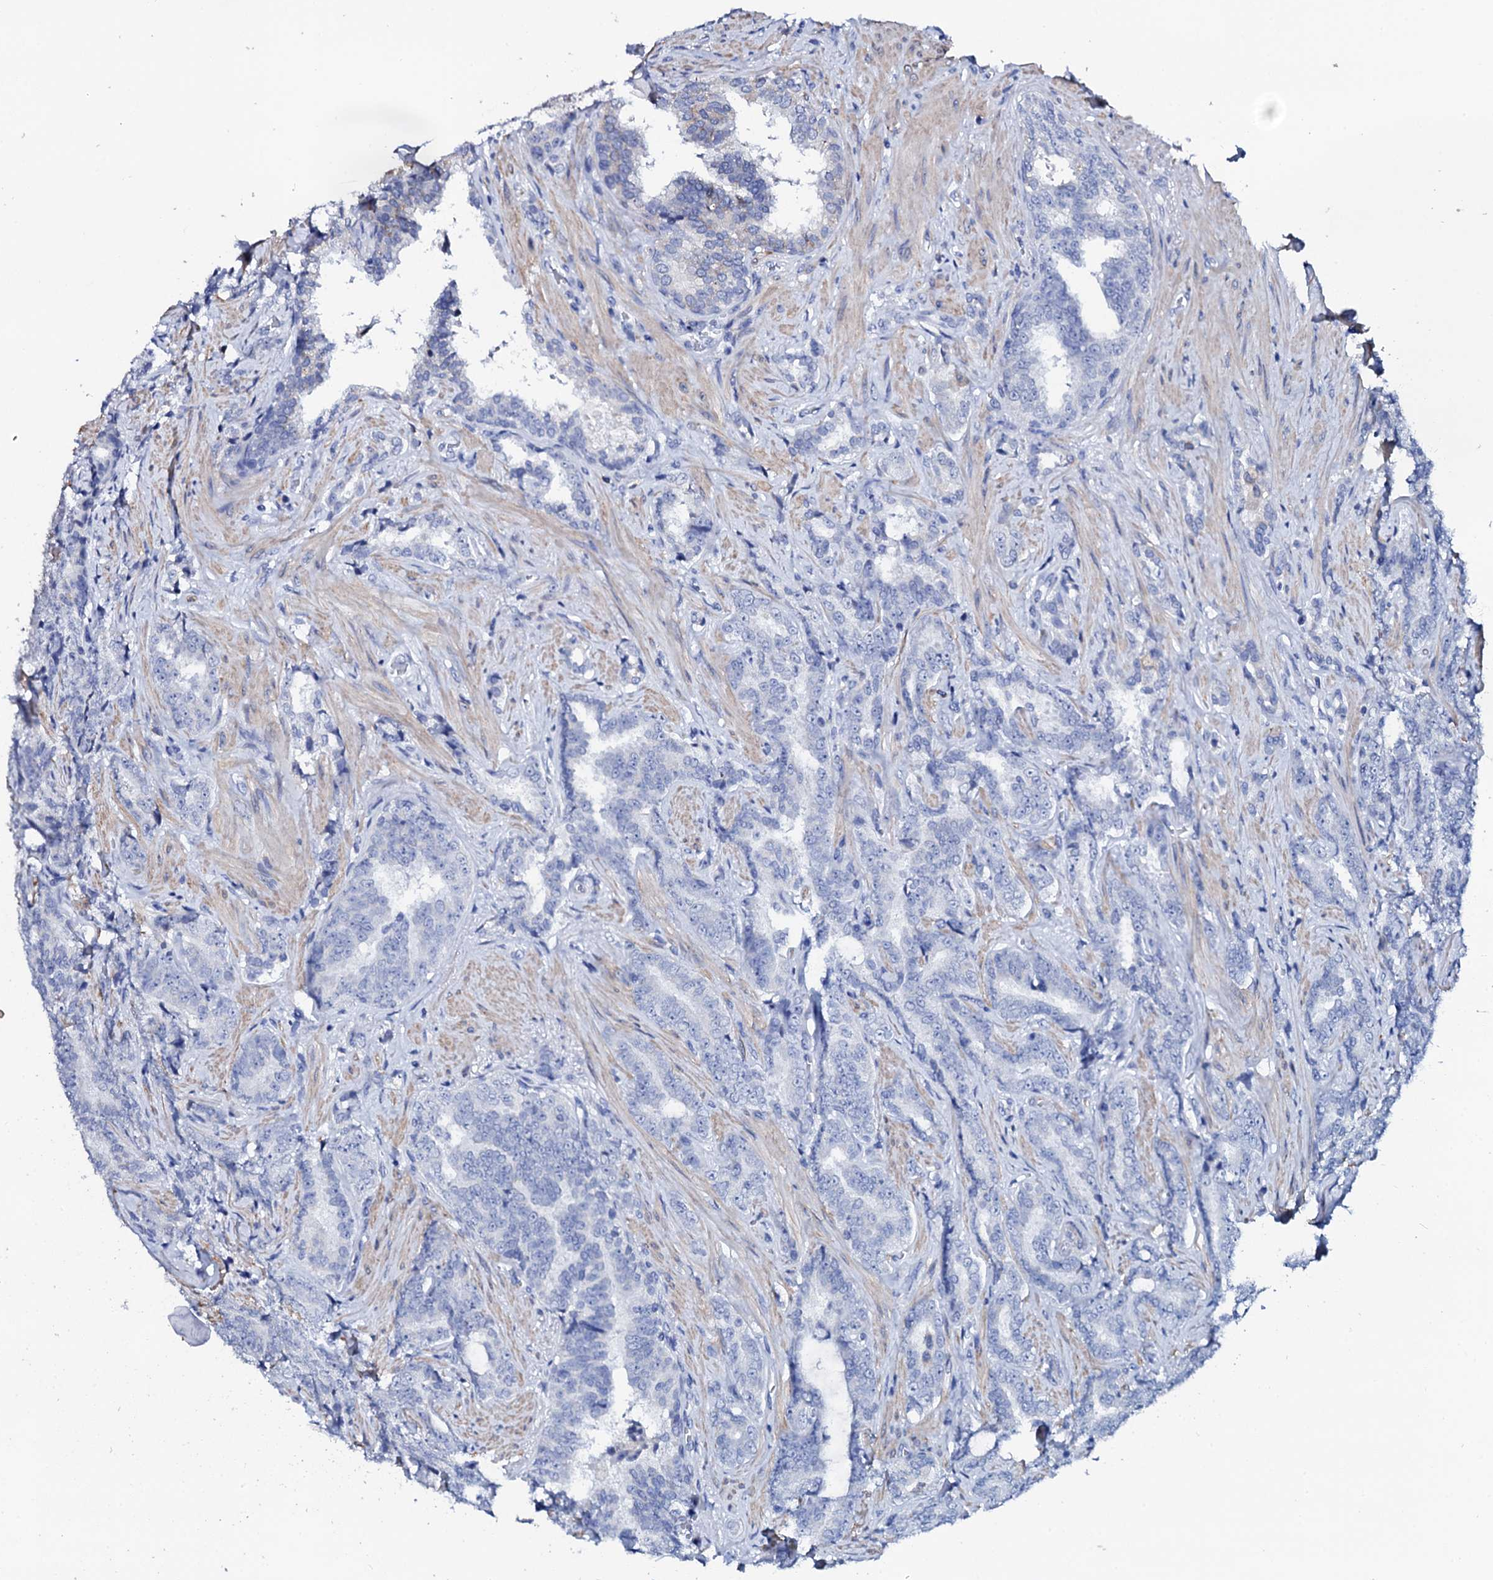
{"staining": {"intensity": "negative", "quantity": "none", "location": "none"}, "tissue": "prostate cancer", "cell_type": "Tumor cells", "image_type": "cancer", "snomed": [{"axis": "morphology", "description": "Adenocarcinoma, High grade"}, {"axis": "topography", "description": "Prostate and seminal vesicle, NOS"}], "caption": "IHC image of human prostate cancer (high-grade adenocarcinoma) stained for a protein (brown), which displays no positivity in tumor cells. Nuclei are stained in blue.", "gene": "GLB1L3", "patient": {"sex": "male", "age": 67}}